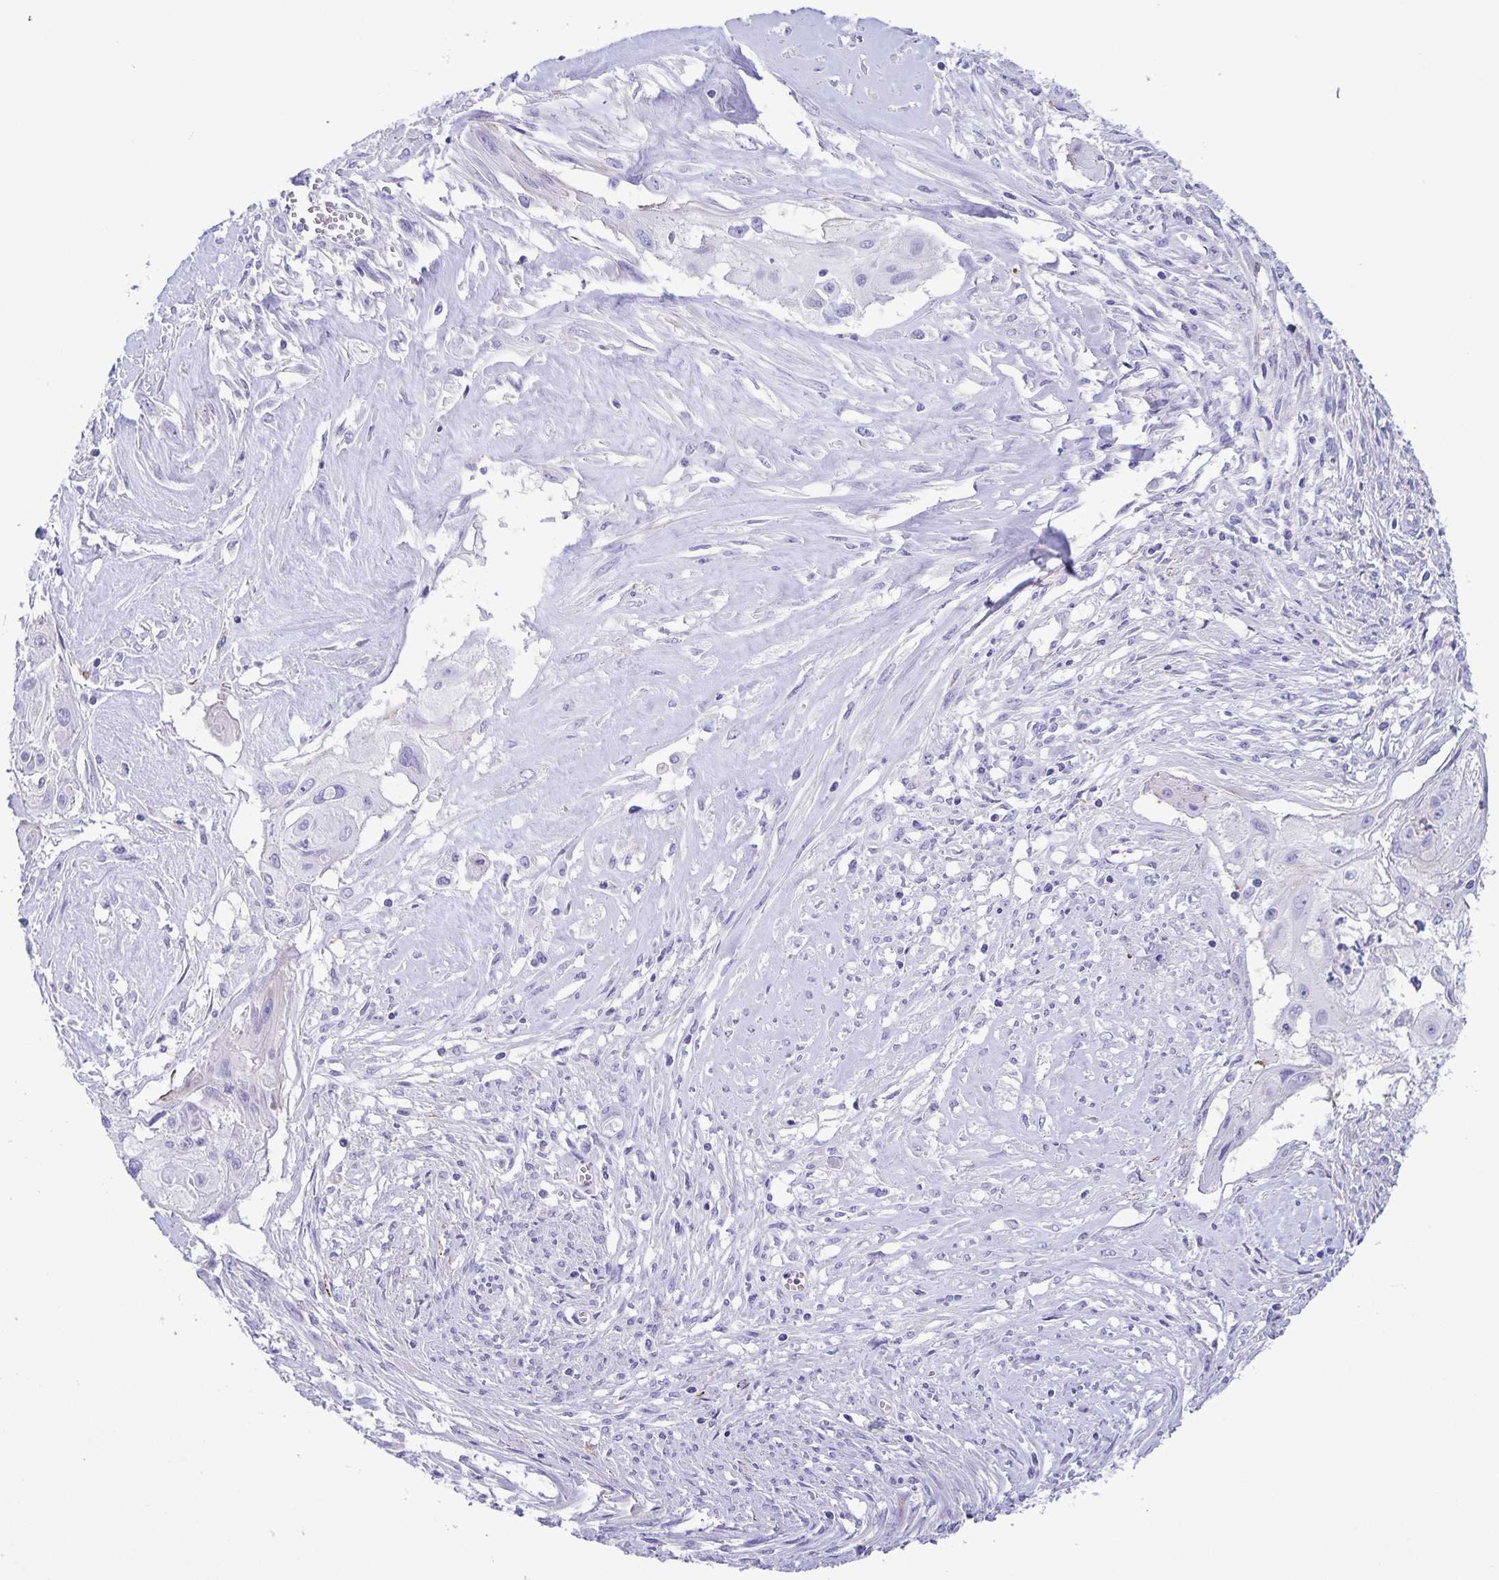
{"staining": {"intensity": "negative", "quantity": "none", "location": "none"}, "tissue": "cervical cancer", "cell_type": "Tumor cells", "image_type": "cancer", "snomed": [{"axis": "morphology", "description": "Squamous cell carcinoma, NOS"}, {"axis": "topography", "description": "Cervix"}], "caption": "Tumor cells show no significant positivity in cervical cancer. (DAB immunohistochemistry (IHC) with hematoxylin counter stain).", "gene": "UBQLN3", "patient": {"sex": "female", "age": 49}}